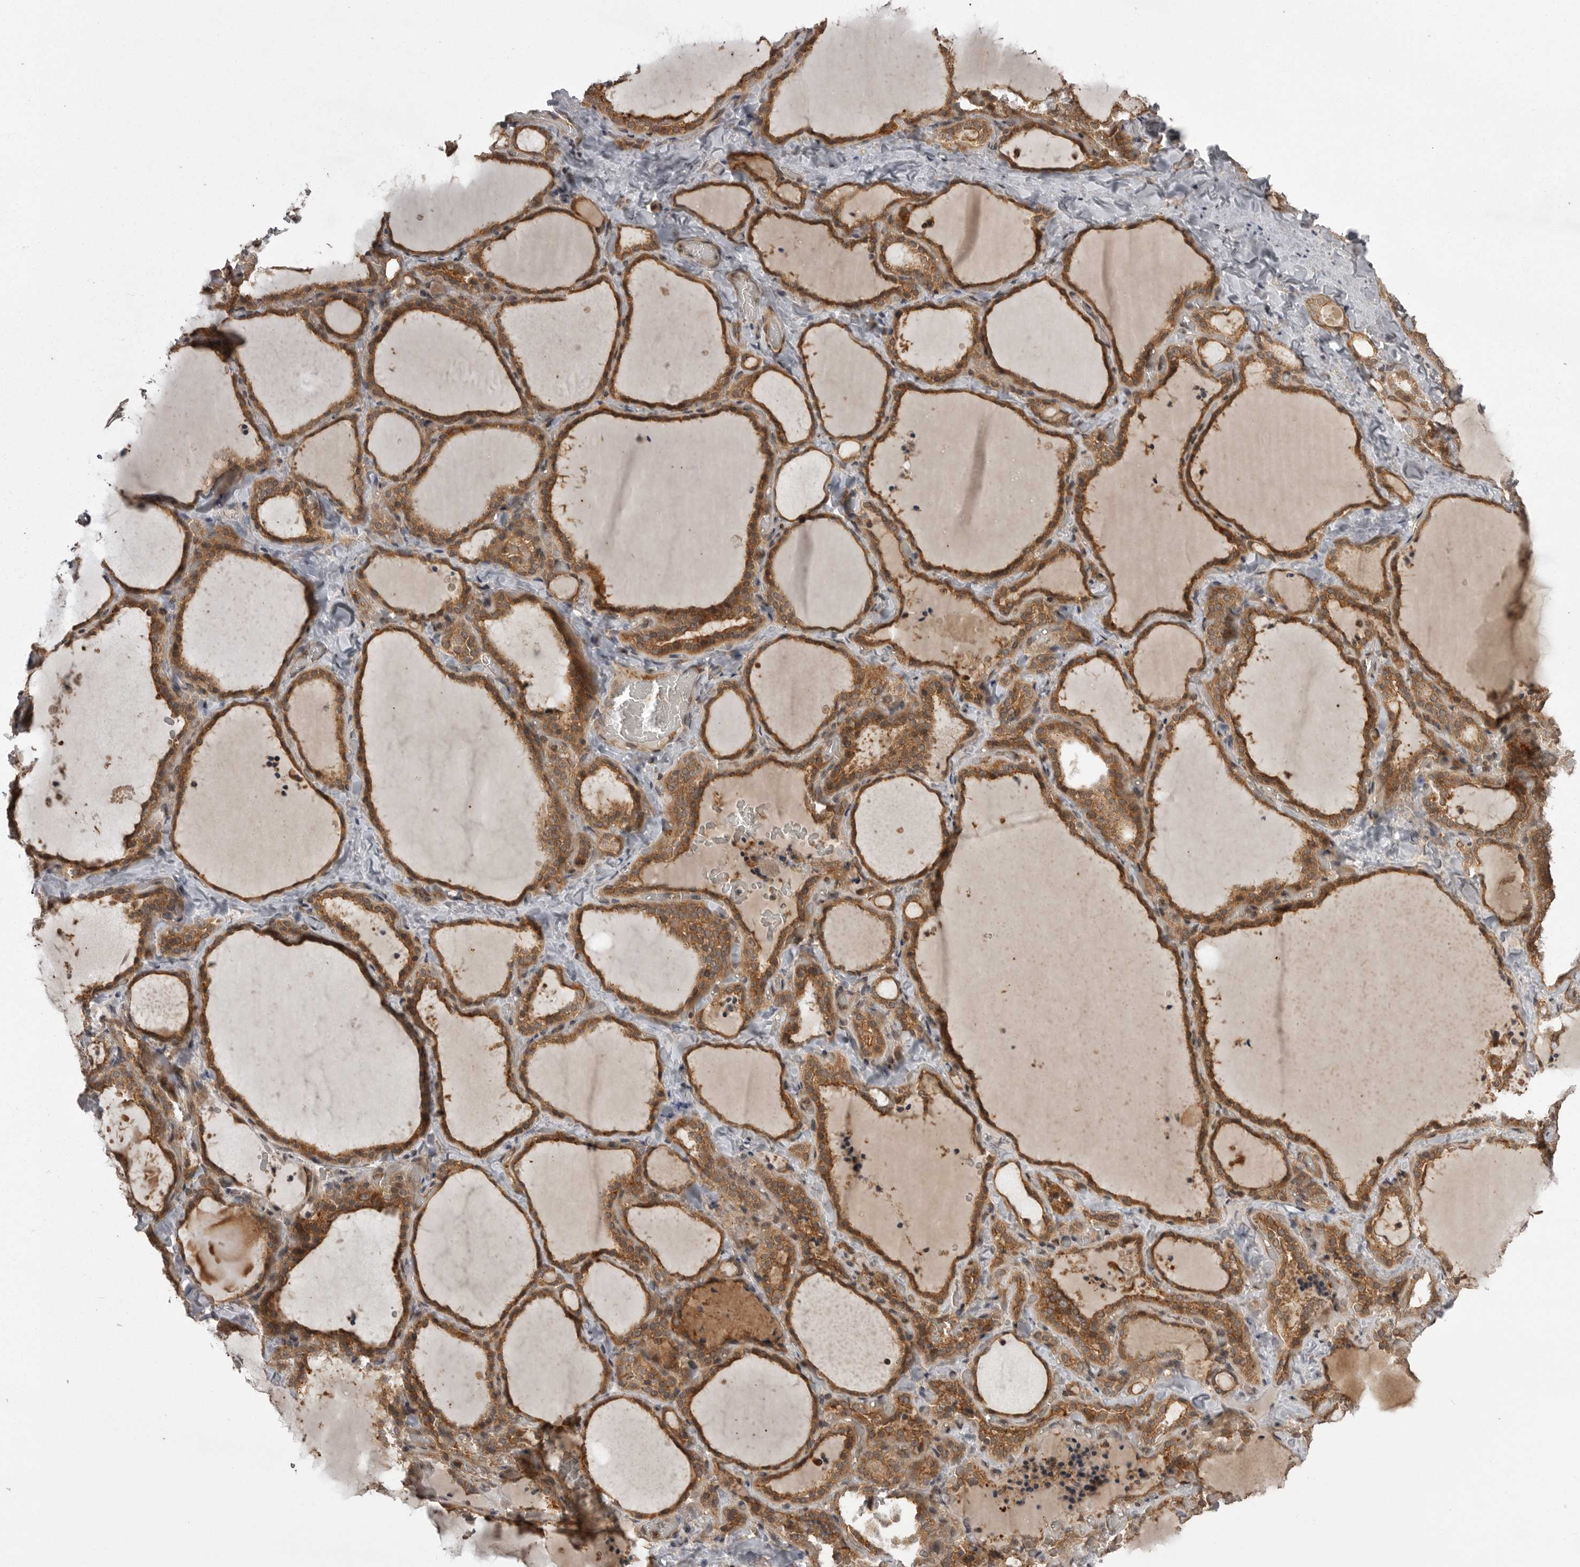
{"staining": {"intensity": "moderate", "quantity": ">75%", "location": "cytoplasmic/membranous"}, "tissue": "thyroid gland", "cell_type": "Glandular cells", "image_type": "normal", "snomed": [{"axis": "morphology", "description": "Normal tissue, NOS"}, {"axis": "topography", "description": "Thyroid gland"}], "caption": "A histopathology image of thyroid gland stained for a protein demonstrates moderate cytoplasmic/membranous brown staining in glandular cells. The staining was performed using DAB to visualize the protein expression in brown, while the nuclei were stained in blue with hematoxylin (Magnification: 20x).", "gene": "STK24", "patient": {"sex": "female", "age": 22}}